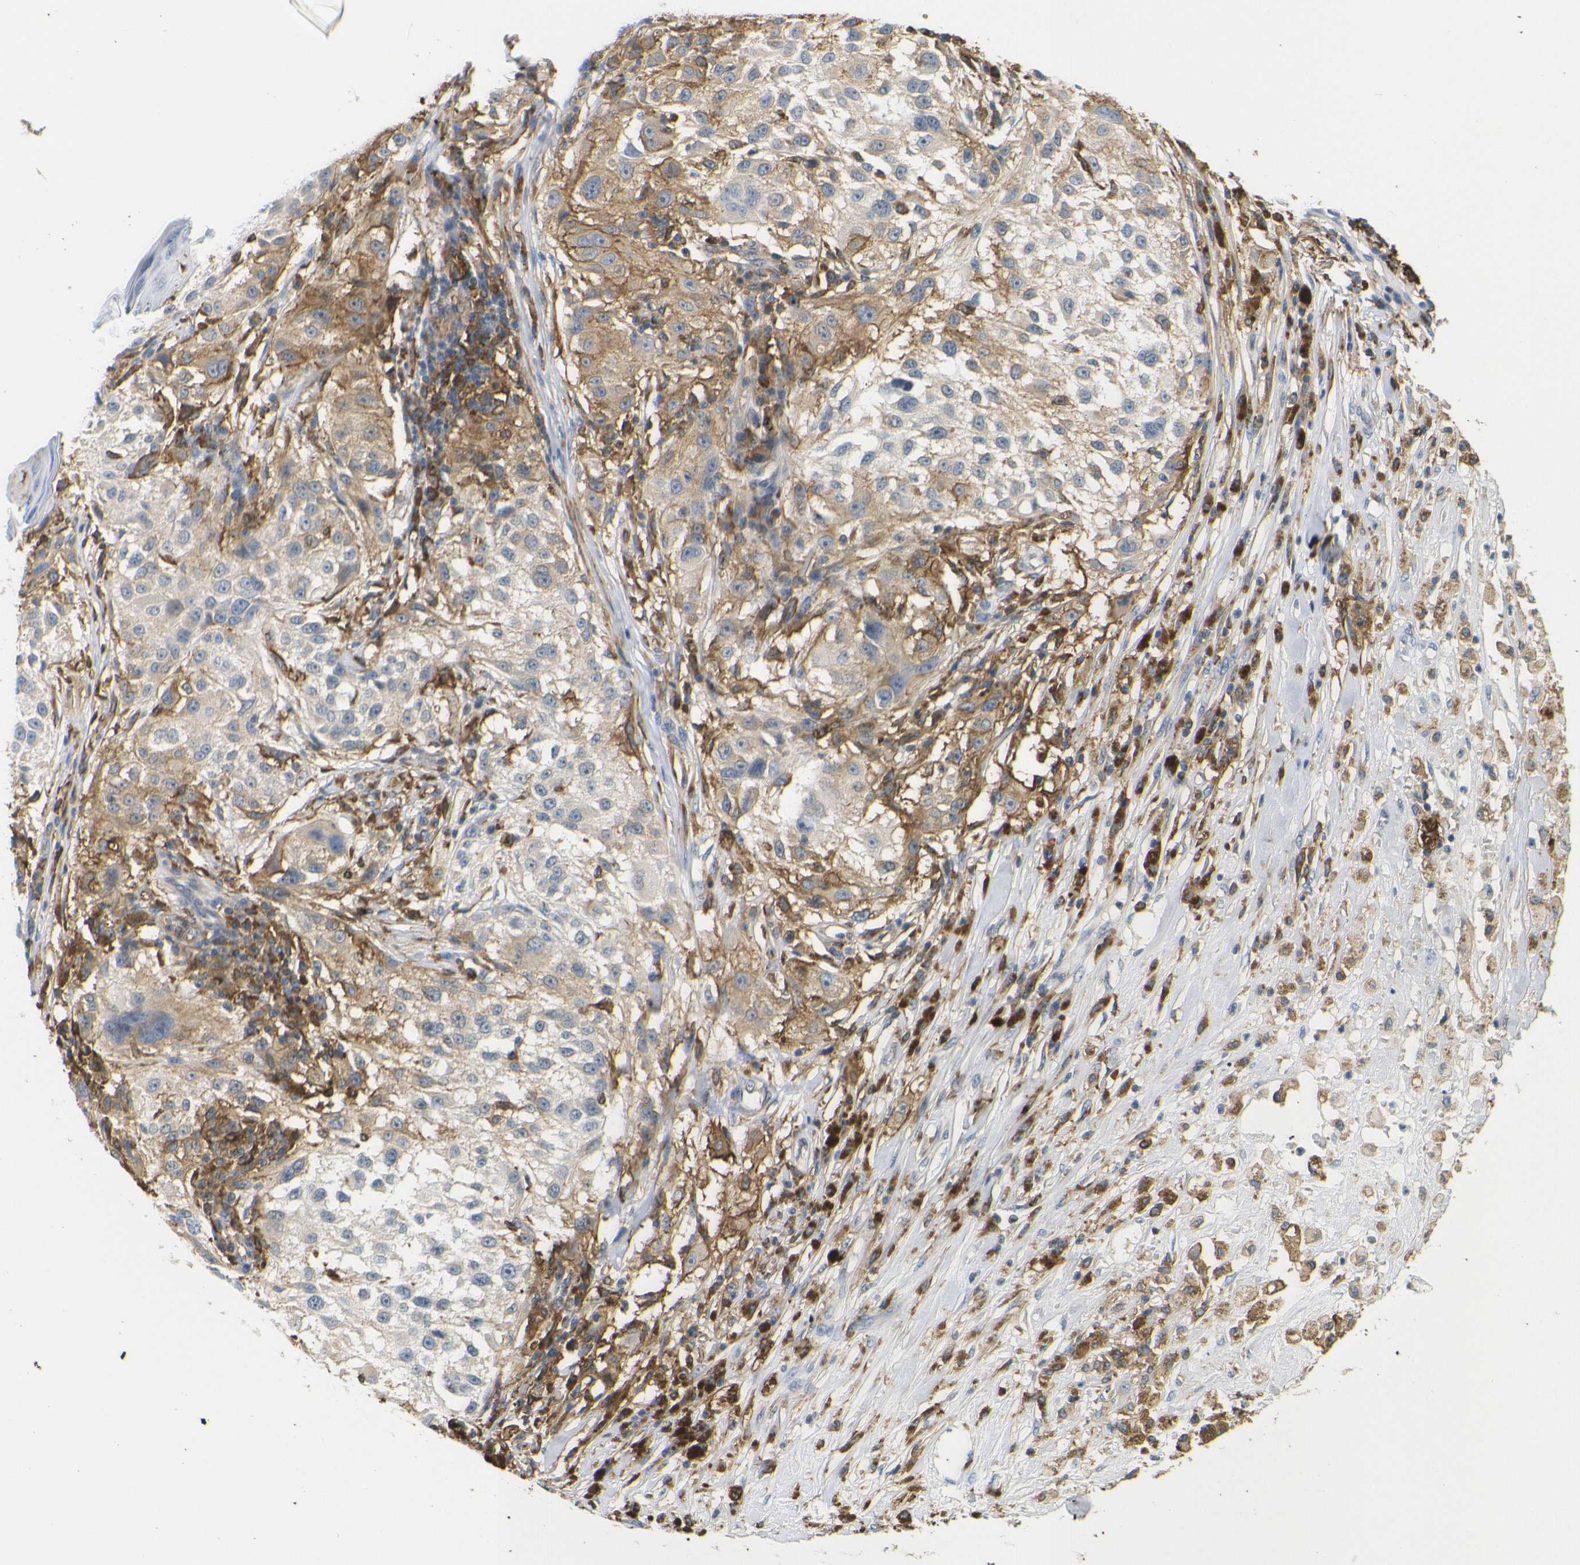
{"staining": {"intensity": "moderate", "quantity": ">75%", "location": "cytoplasmic/membranous"}, "tissue": "melanoma", "cell_type": "Tumor cells", "image_type": "cancer", "snomed": [{"axis": "morphology", "description": "Necrosis, NOS"}, {"axis": "morphology", "description": "Malignant melanoma, NOS"}, {"axis": "topography", "description": "Skin"}], "caption": "Protein staining of malignant melanoma tissue exhibits moderate cytoplasmic/membranous staining in approximately >75% of tumor cells. (DAB (3,3'-diaminobenzidine) = brown stain, brightfield microscopy at high magnification).", "gene": "HLA-DQB1", "patient": {"sex": "female", "age": 87}}